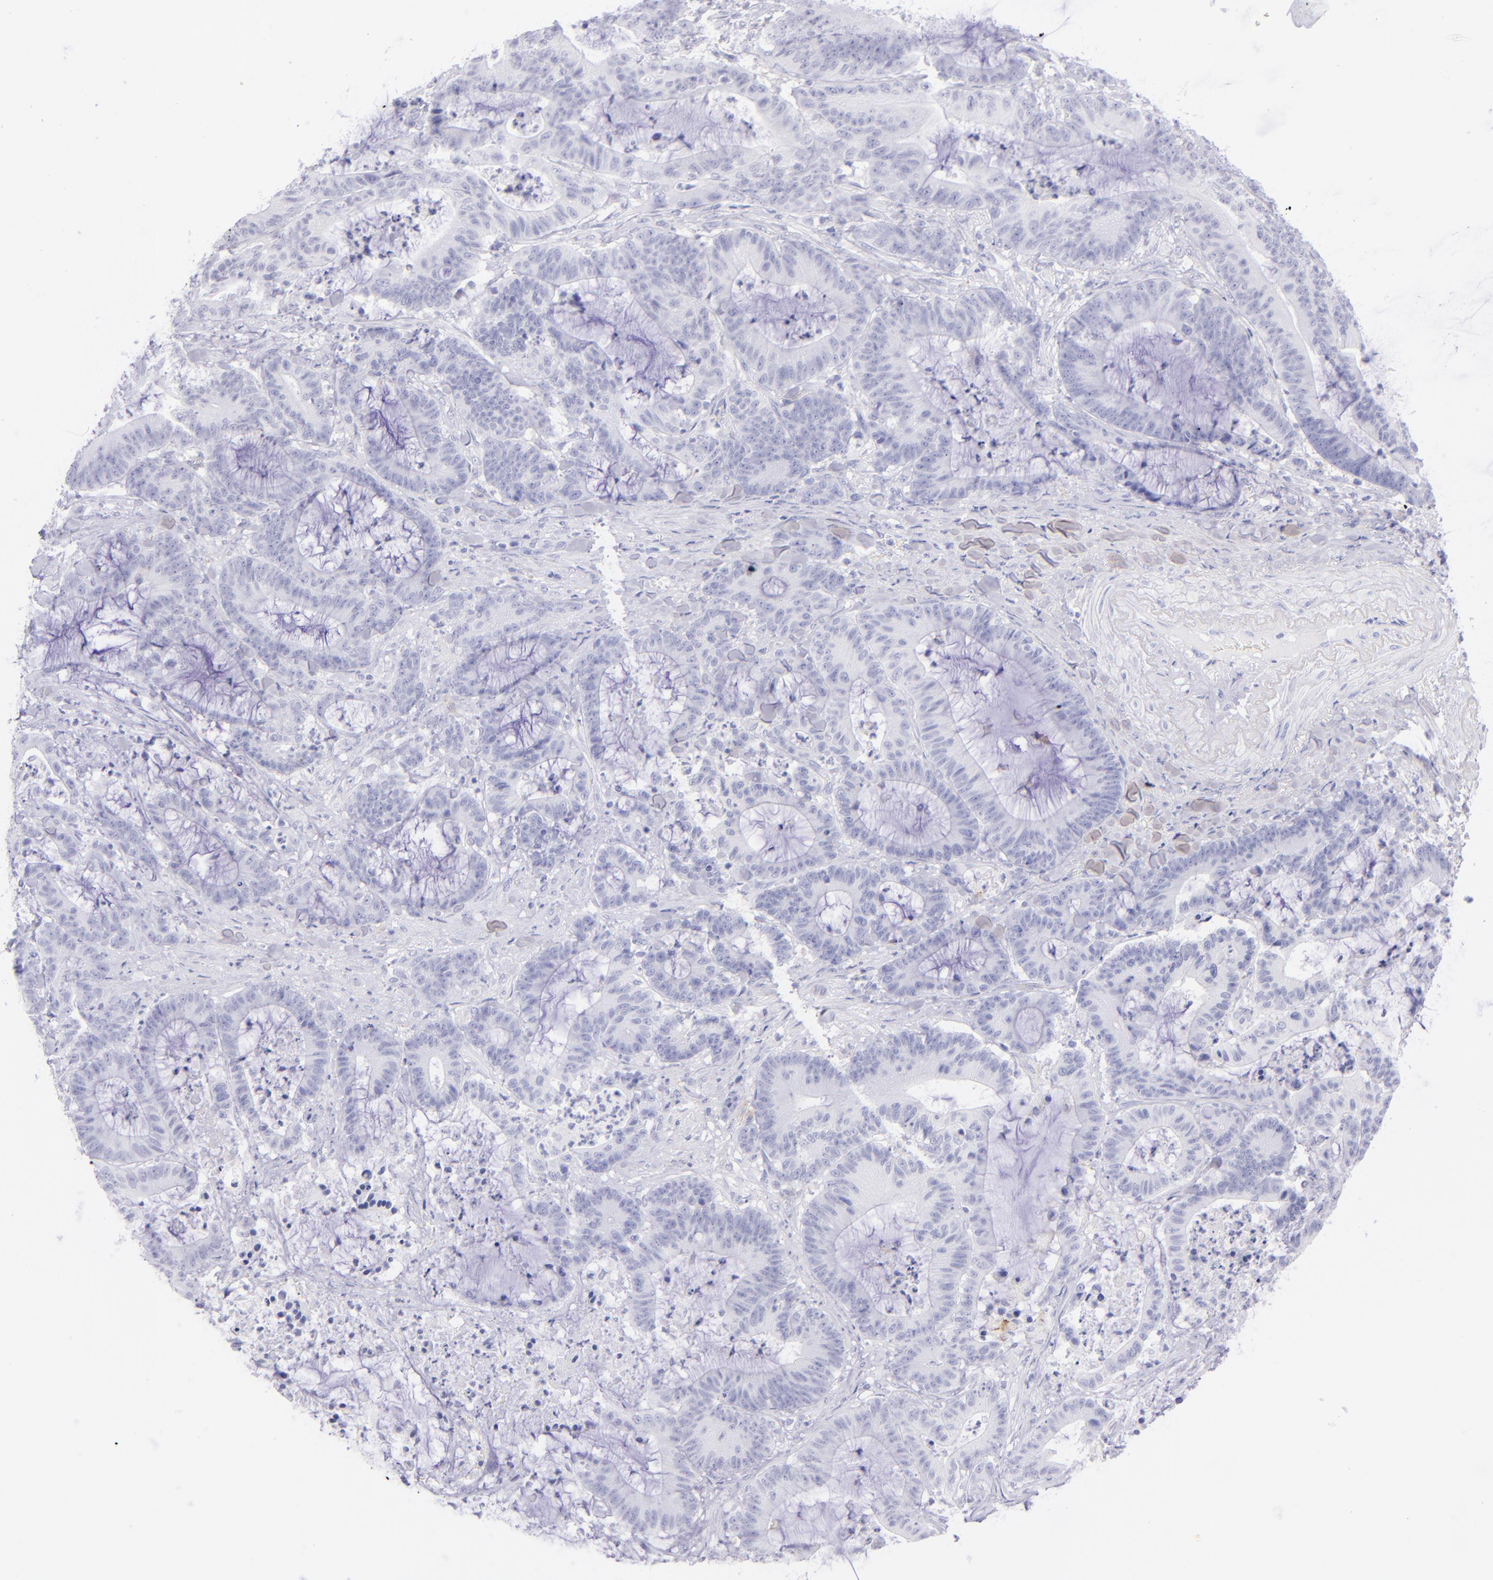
{"staining": {"intensity": "negative", "quantity": "none", "location": "none"}, "tissue": "colorectal cancer", "cell_type": "Tumor cells", "image_type": "cancer", "snomed": [{"axis": "morphology", "description": "Adenocarcinoma, NOS"}, {"axis": "topography", "description": "Colon"}], "caption": "Immunohistochemistry (IHC) photomicrograph of neoplastic tissue: human colorectal cancer (adenocarcinoma) stained with DAB (3,3'-diaminobenzidine) reveals no significant protein expression in tumor cells.", "gene": "CD72", "patient": {"sex": "female", "age": 84}}